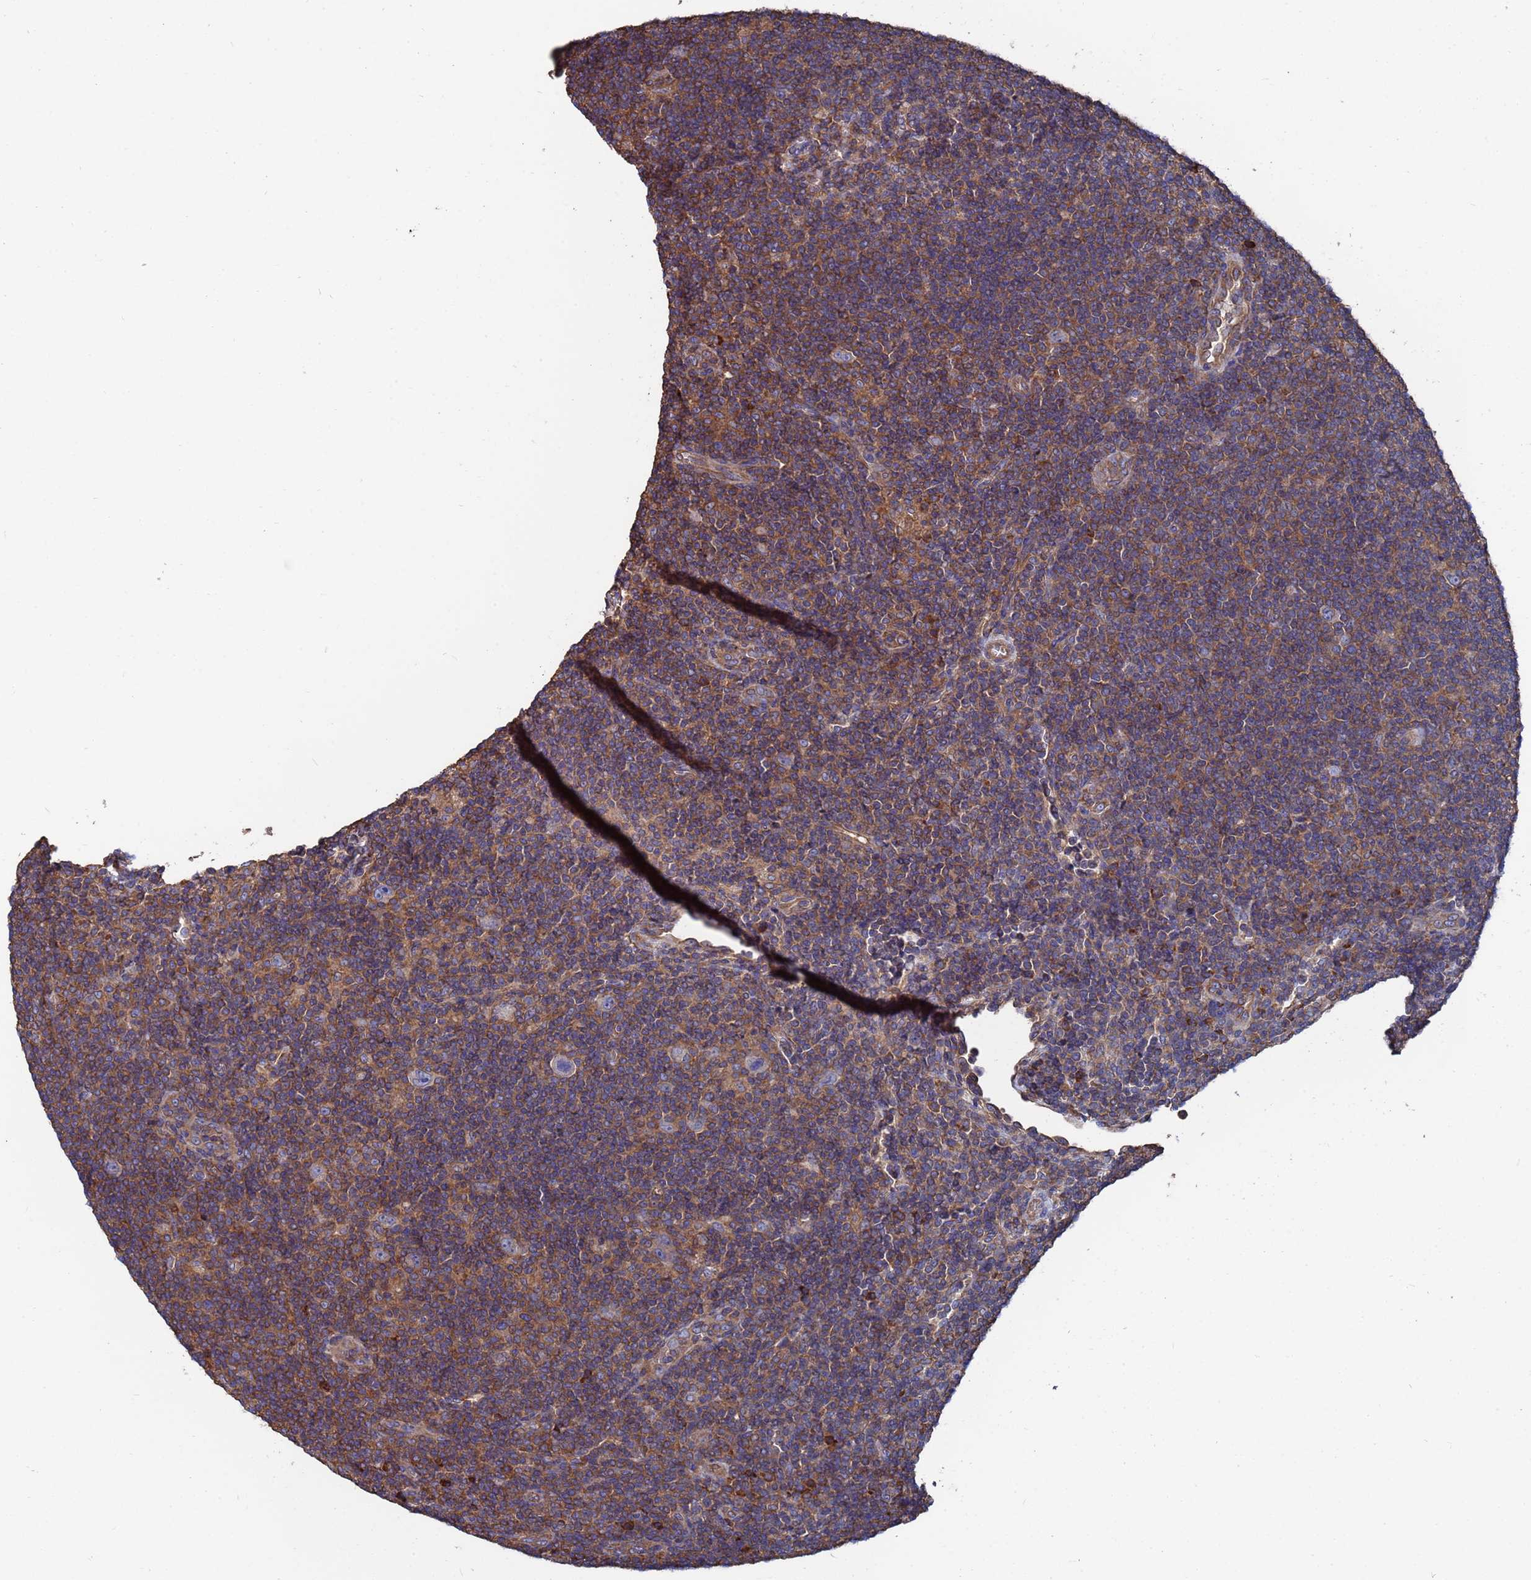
{"staining": {"intensity": "negative", "quantity": "none", "location": "none"}, "tissue": "lymphoma", "cell_type": "Tumor cells", "image_type": "cancer", "snomed": [{"axis": "morphology", "description": "Hodgkin's disease, NOS"}, {"axis": "topography", "description": "Lymph node"}], "caption": "Immunohistochemical staining of human lymphoma exhibits no significant positivity in tumor cells. (Brightfield microscopy of DAB (3,3'-diaminobenzidine) immunohistochemistry at high magnification).", "gene": "PYCR1", "patient": {"sex": "female", "age": 57}}